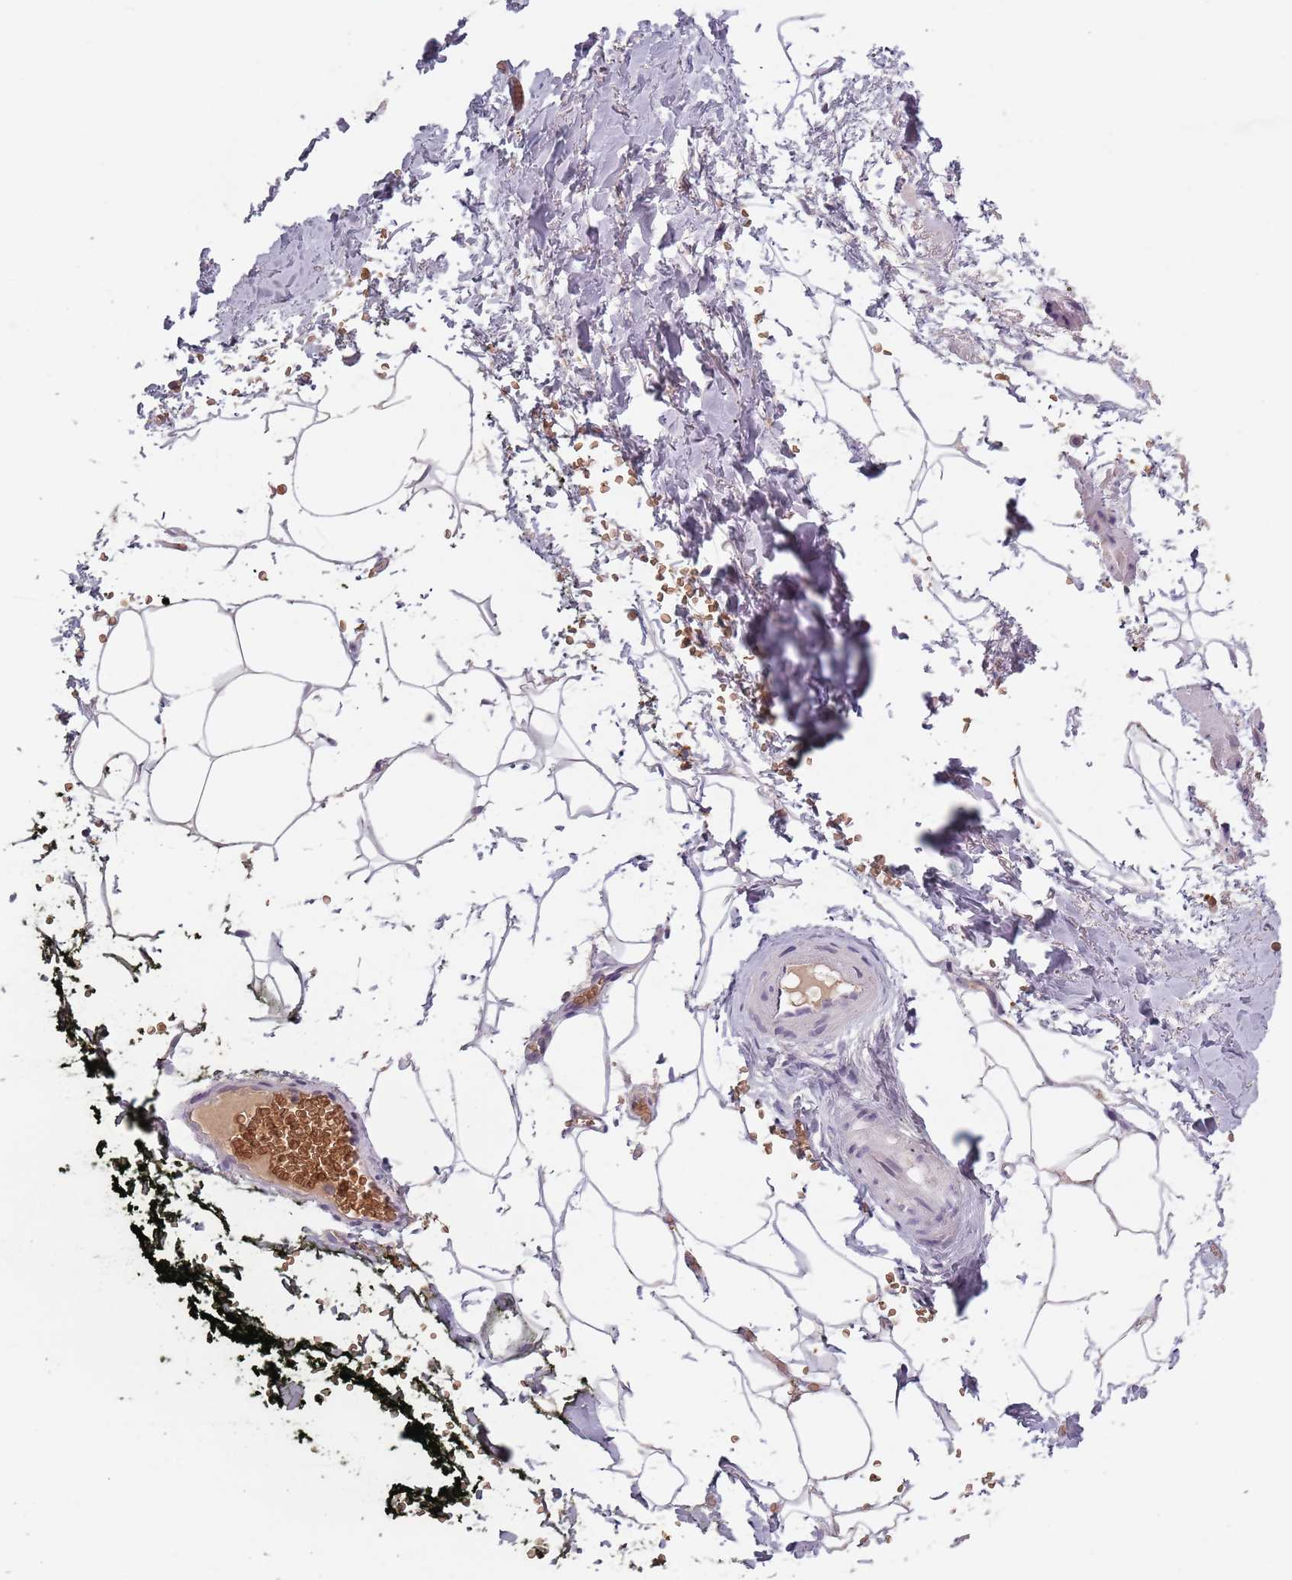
{"staining": {"intensity": "weak", "quantity": ">75%", "location": "cytoplasmic/membranous"}, "tissue": "adipose tissue", "cell_type": "Adipocytes", "image_type": "normal", "snomed": [{"axis": "morphology", "description": "Normal tissue, NOS"}, {"axis": "morphology", "description": "Adenocarcinoma, Low grade"}, {"axis": "topography", "description": "Prostate"}, {"axis": "topography", "description": "Peripheral nerve tissue"}], "caption": "Brown immunohistochemical staining in unremarkable human adipose tissue reveals weak cytoplasmic/membranous staining in about >75% of adipocytes.", "gene": "ASB13", "patient": {"sex": "male", "age": 63}}